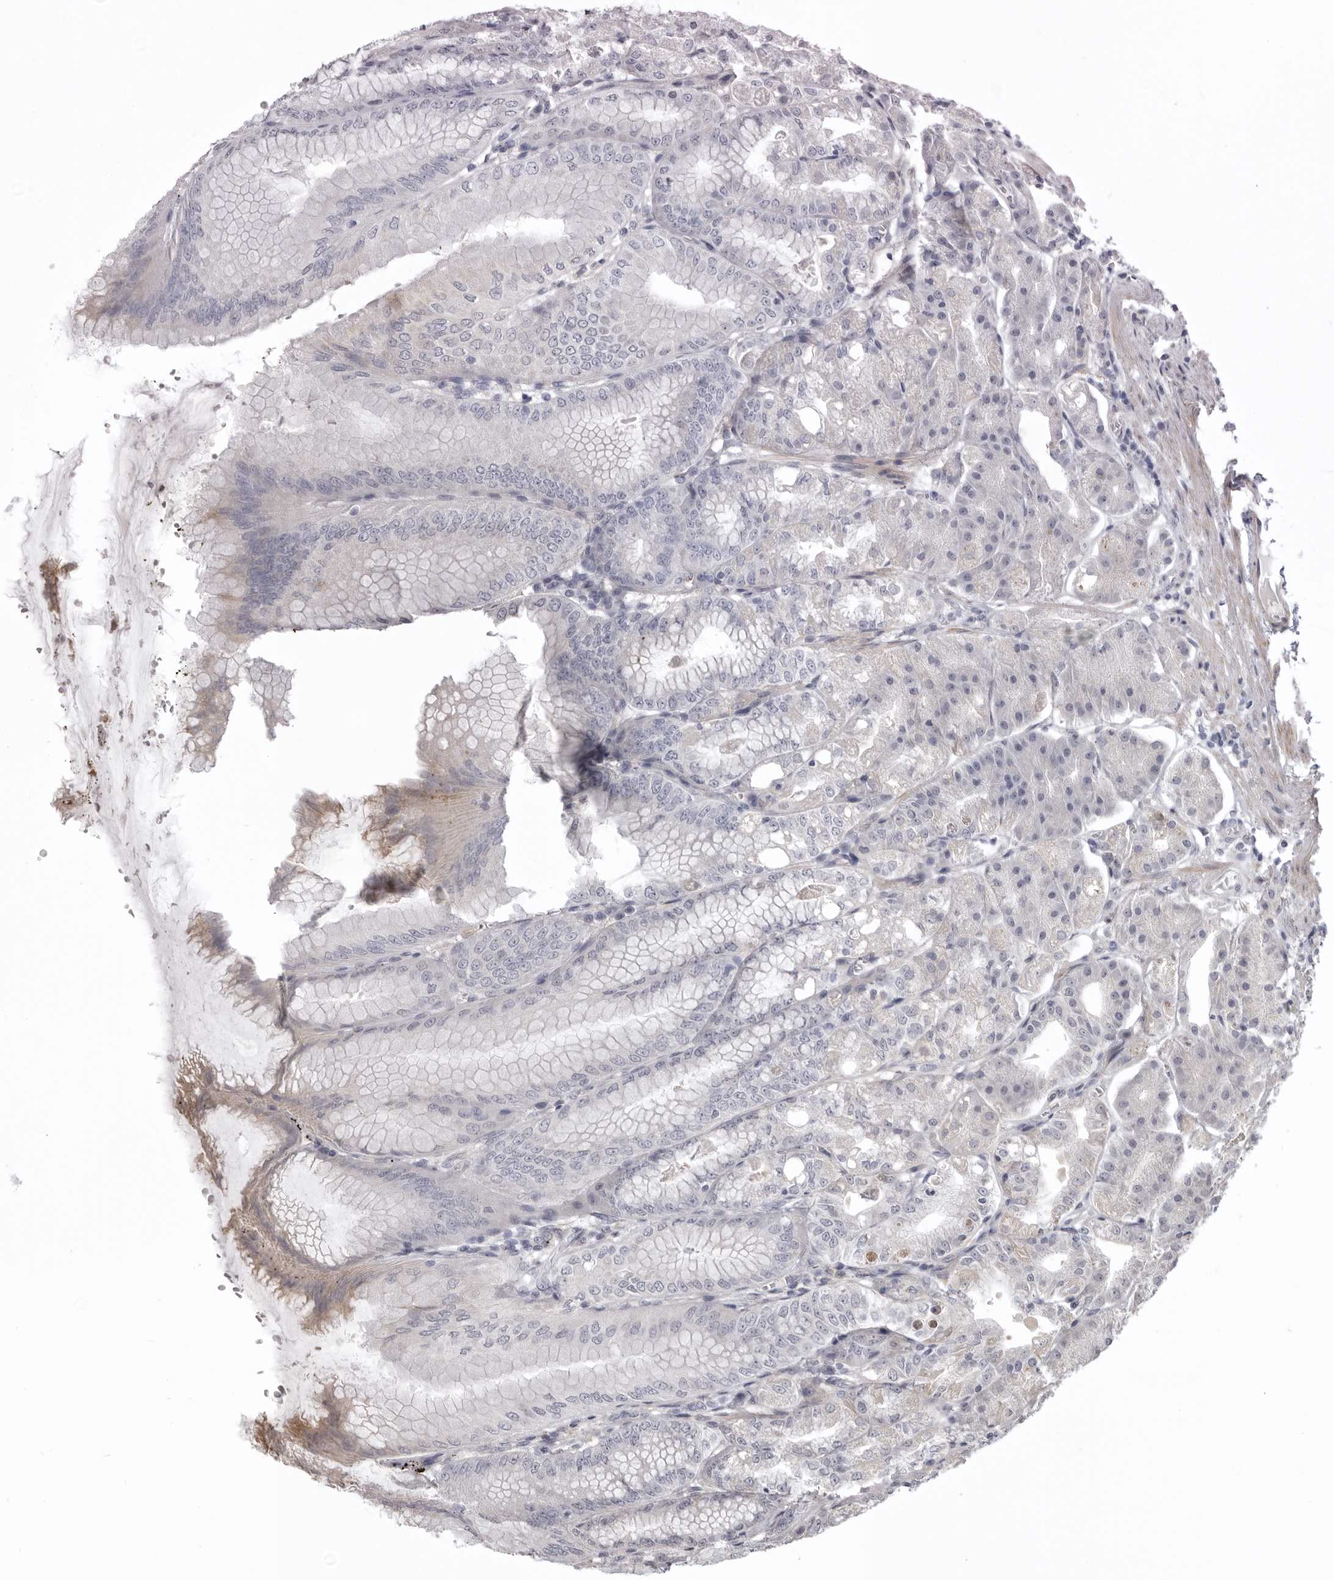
{"staining": {"intensity": "moderate", "quantity": "25%-75%", "location": "cytoplasmic/membranous"}, "tissue": "stomach", "cell_type": "Glandular cells", "image_type": "normal", "snomed": [{"axis": "morphology", "description": "Normal tissue, NOS"}, {"axis": "topography", "description": "Stomach, lower"}], "caption": "Stomach stained with immunohistochemistry shows moderate cytoplasmic/membranous staining in about 25%-75% of glandular cells.", "gene": "NCEH1", "patient": {"sex": "male", "age": 71}}